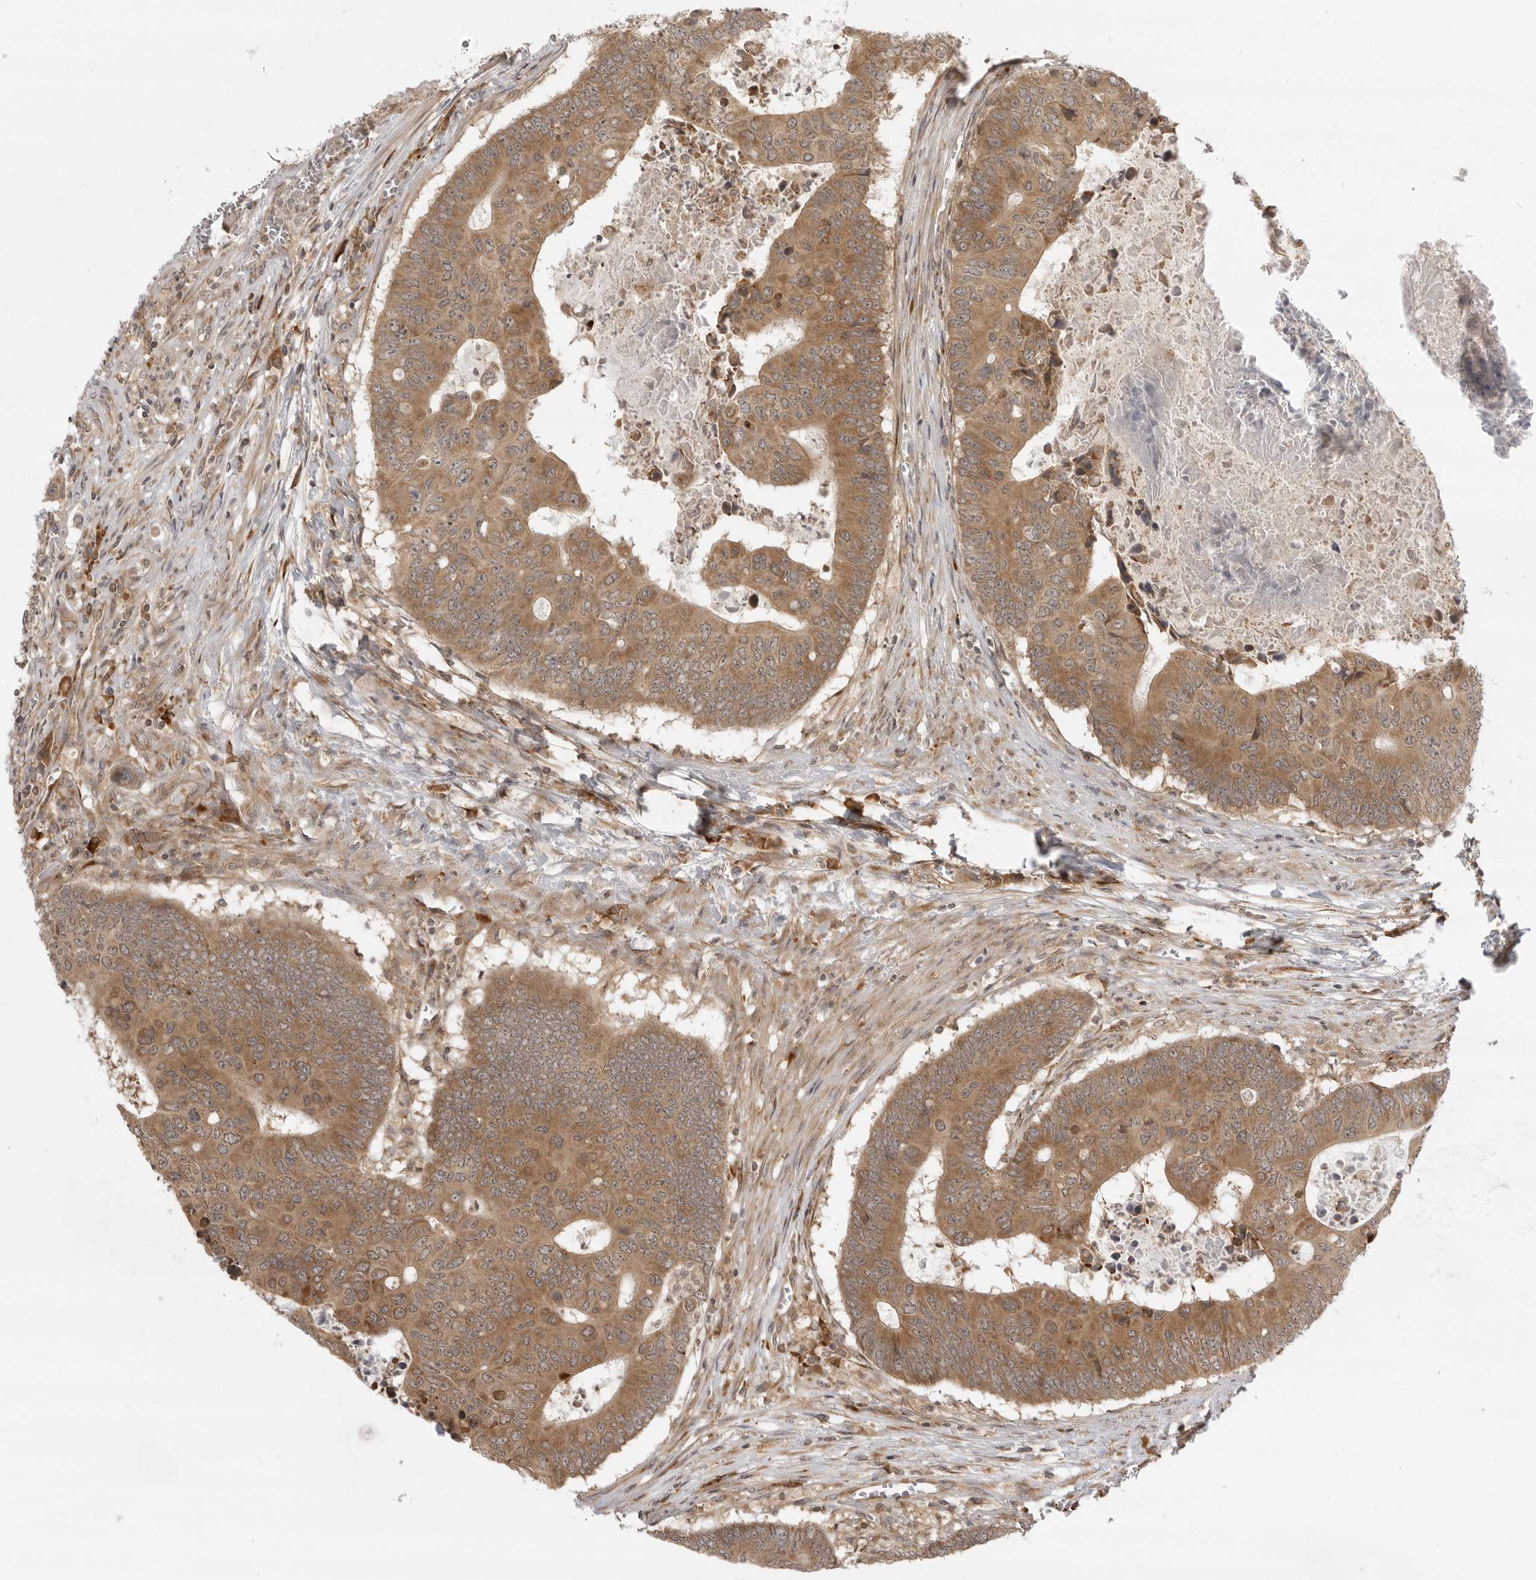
{"staining": {"intensity": "moderate", "quantity": ">75%", "location": "cytoplasmic/membranous"}, "tissue": "colorectal cancer", "cell_type": "Tumor cells", "image_type": "cancer", "snomed": [{"axis": "morphology", "description": "Adenocarcinoma, NOS"}, {"axis": "topography", "description": "Colon"}], "caption": "Adenocarcinoma (colorectal) tissue shows moderate cytoplasmic/membranous staining in approximately >75% of tumor cells, visualized by immunohistochemistry. The protein is shown in brown color, while the nuclei are stained blue.", "gene": "PRRC2A", "patient": {"sex": "male", "age": 87}}